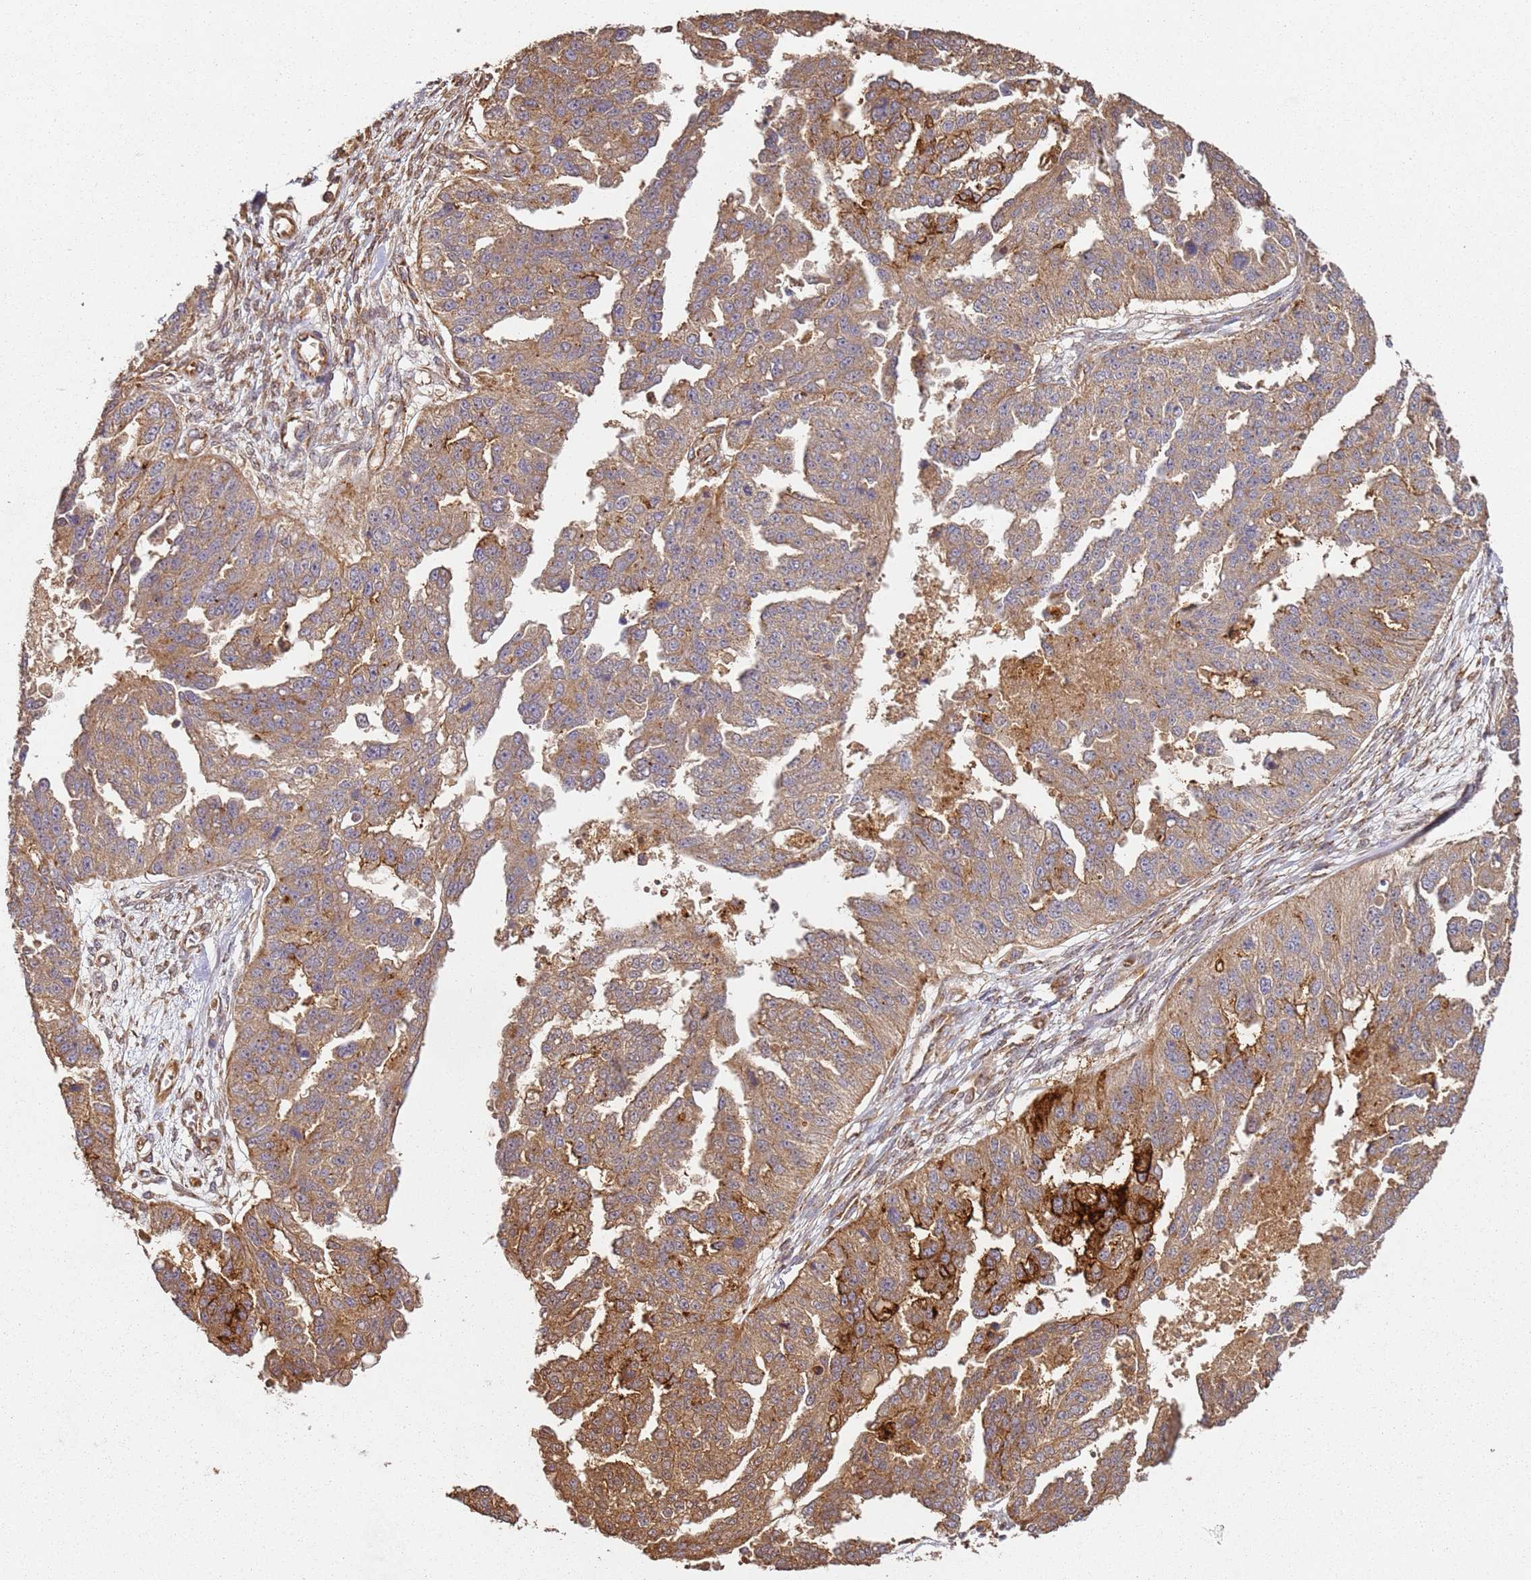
{"staining": {"intensity": "moderate", "quantity": ">75%", "location": "cytoplasmic/membranous"}, "tissue": "ovarian cancer", "cell_type": "Tumor cells", "image_type": "cancer", "snomed": [{"axis": "morphology", "description": "Cystadenocarcinoma, serous, NOS"}, {"axis": "topography", "description": "Ovary"}], "caption": "Protein expression analysis of ovarian cancer reveals moderate cytoplasmic/membranous staining in about >75% of tumor cells. The staining was performed using DAB (3,3'-diaminobenzidine) to visualize the protein expression in brown, while the nuclei were stained in blue with hematoxylin (Magnification: 20x).", "gene": "SCGB2B2", "patient": {"sex": "female", "age": 58}}